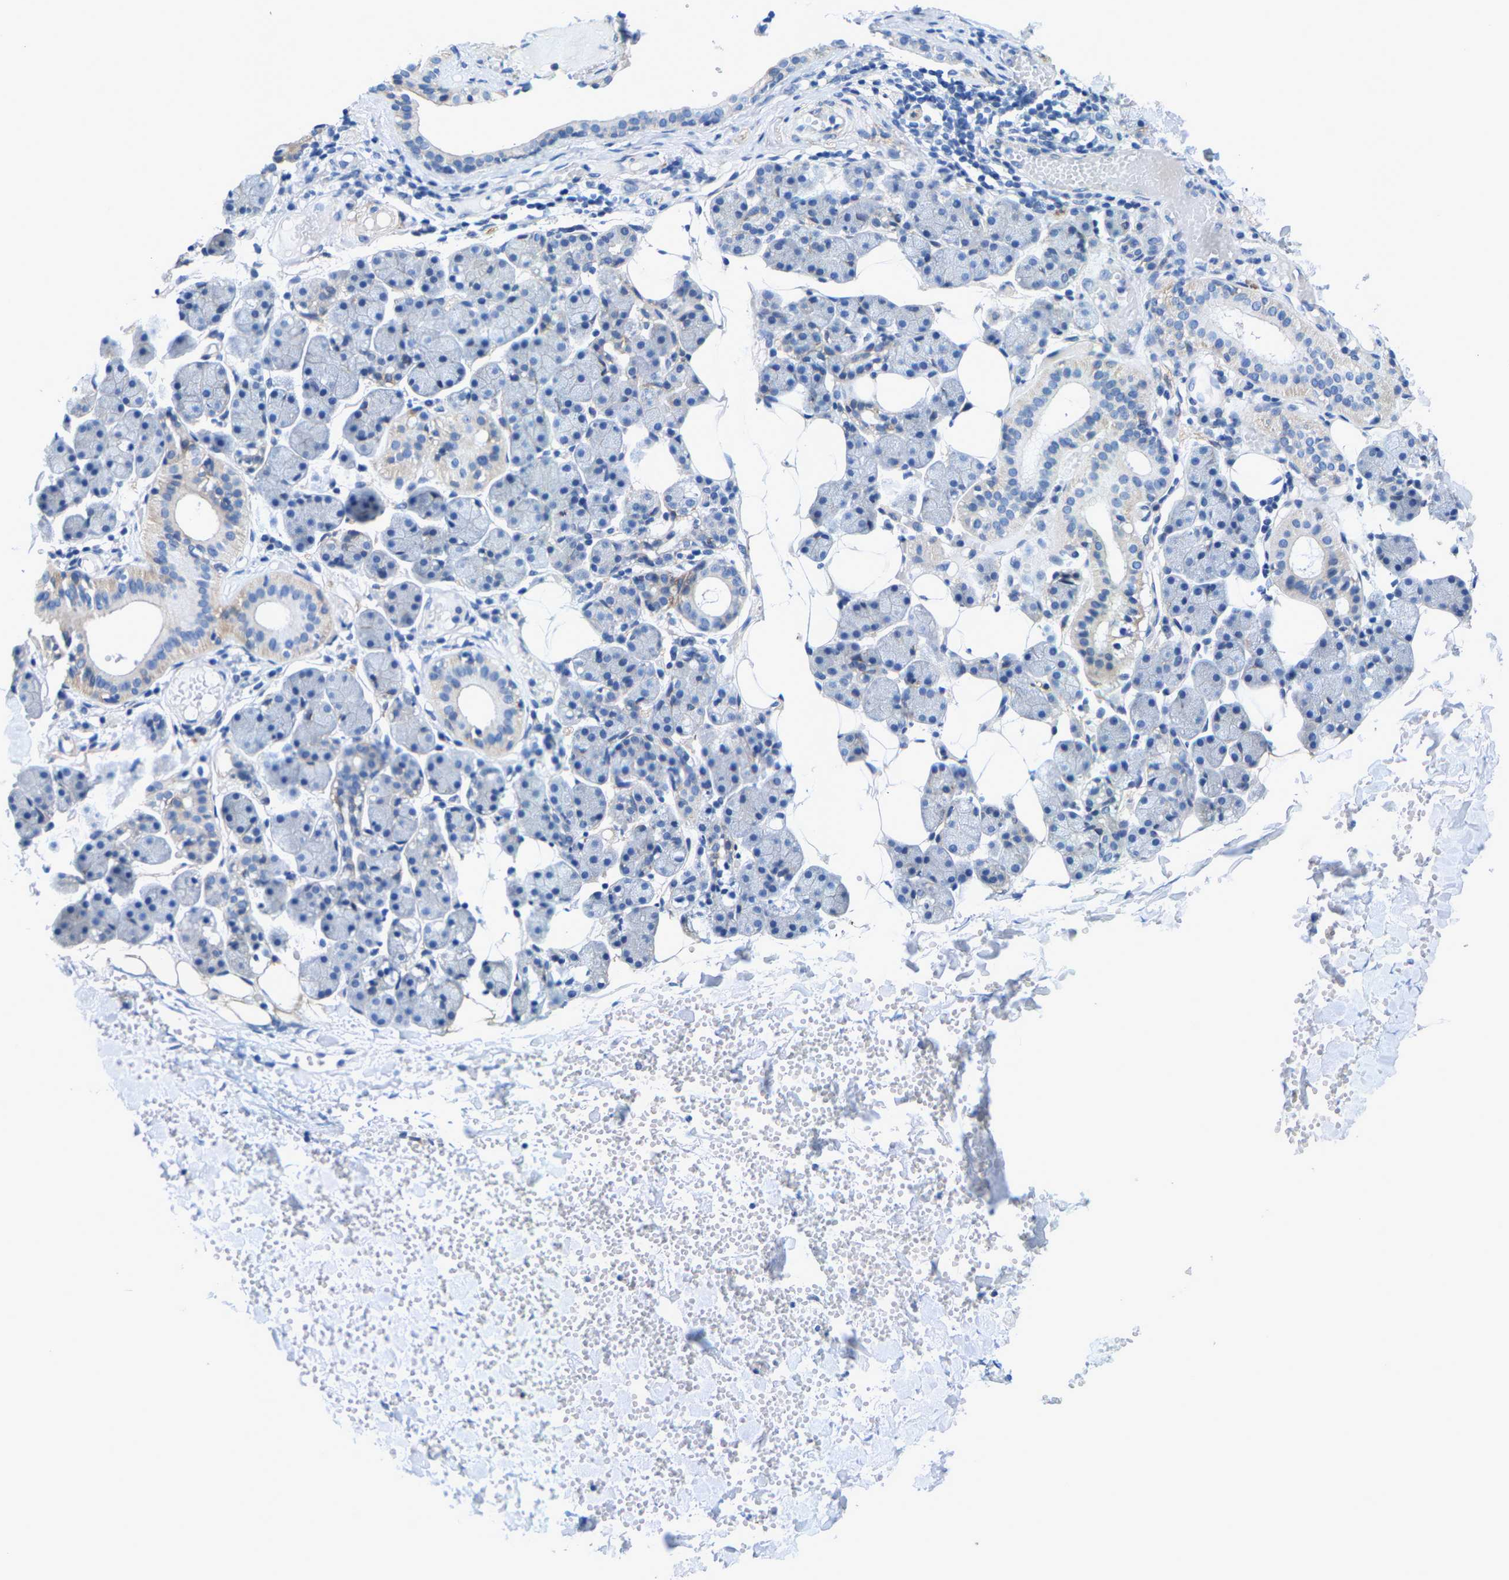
{"staining": {"intensity": "negative", "quantity": "none", "location": "none"}, "tissue": "salivary gland", "cell_type": "Glandular cells", "image_type": "normal", "snomed": [{"axis": "morphology", "description": "Normal tissue, NOS"}, {"axis": "topography", "description": "Salivary gland"}], "caption": "This is an immunohistochemistry (IHC) micrograph of unremarkable human salivary gland. There is no positivity in glandular cells.", "gene": "DSCAM", "patient": {"sex": "female", "age": 33}}